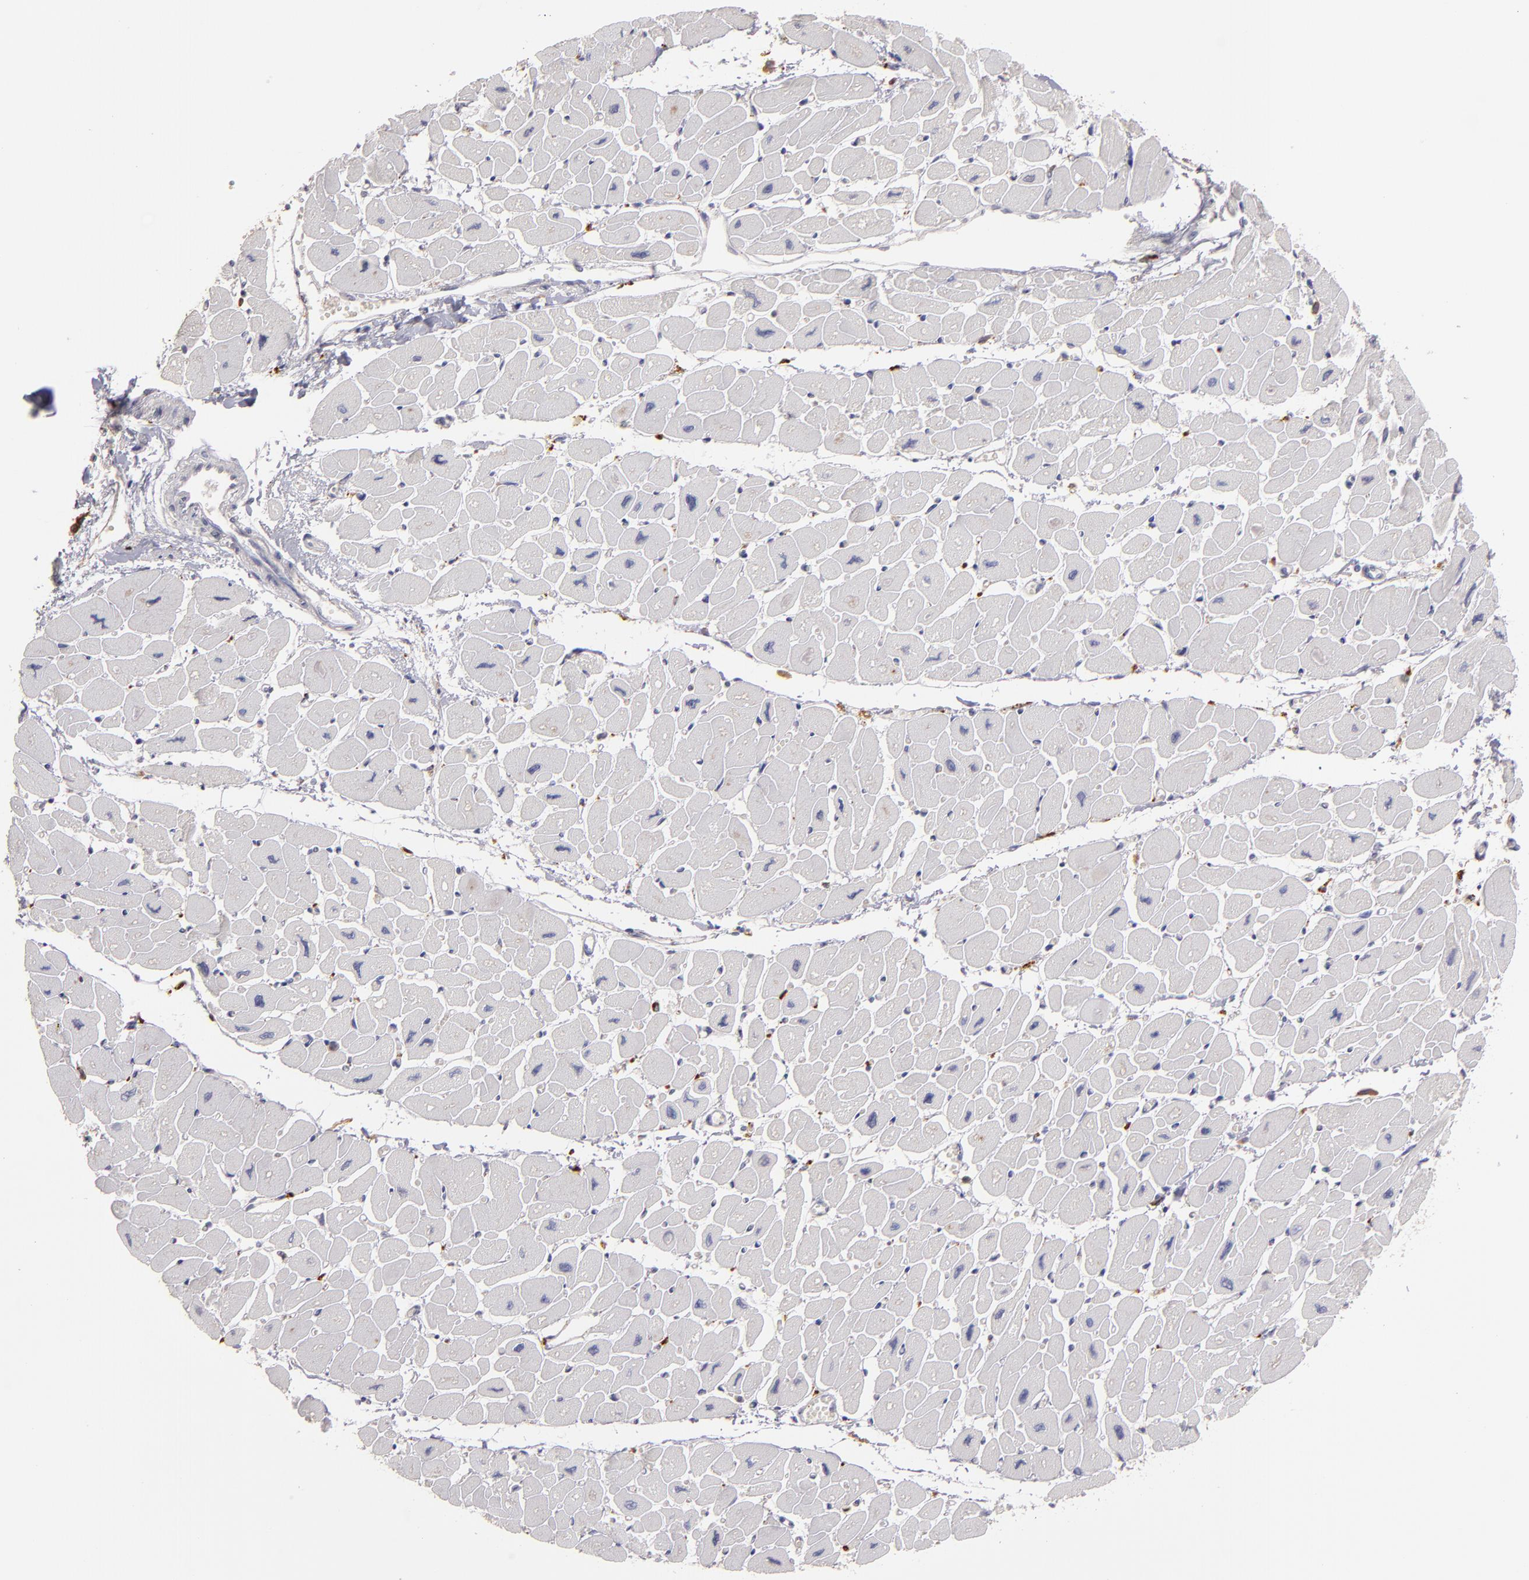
{"staining": {"intensity": "negative", "quantity": "none", "location": "none"}, "tissue": "heart muscle", "cell_type": "Cardiomyocytes", "image_type": "normal", "snomed": [{"axis": "morphology", "description": "Normal tissue, NOS"}, {"axis": "topography", "description": "Heart"}], "caption": "Heart muscle was stained to show a protein in brown. There is no significant staining in cardiomyocytes. (DAB immunohistochemistry (IHC) visualized using brightfield microscopy, high magnification).", "gene": "TRAF1", "patient": {"sex": "female", "age": 54}}